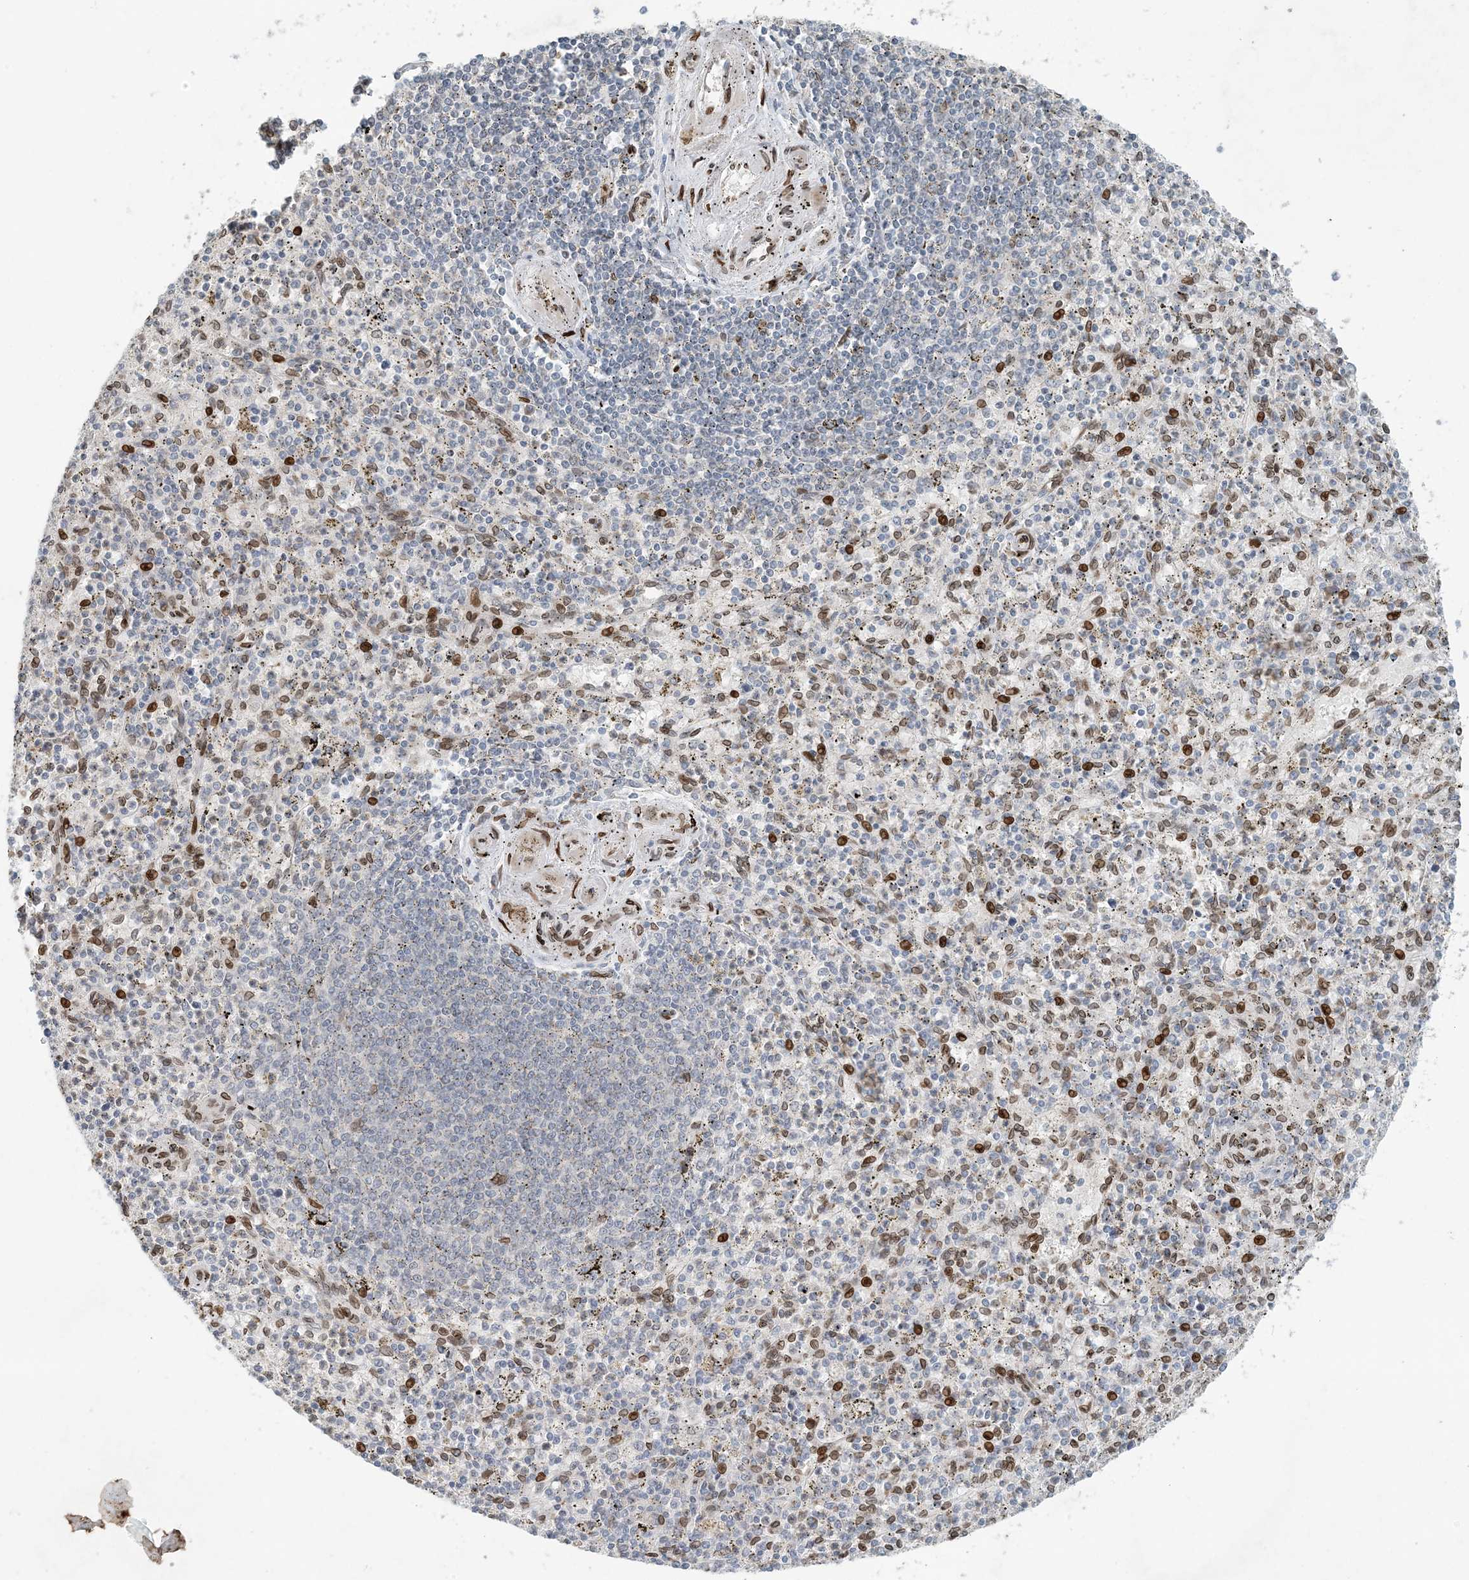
{"staining": {"intensity": "negative", "quantity": "none", "location": "none"}, "tissue": "spleen", "cell_type": "Cells in red pulp", "image_type": "normal", "snomed": [{"axis": "morphology", "description": "Normal tissue, NOS"}, {"axis": "topography", "description": "Spleen"}], "caption": "Immunohistochemistry of normal spleen exhibits no expression in cells in red pulp.", "gene": "SLC35A2", "patient": {"sex": "male", "age": 72}}